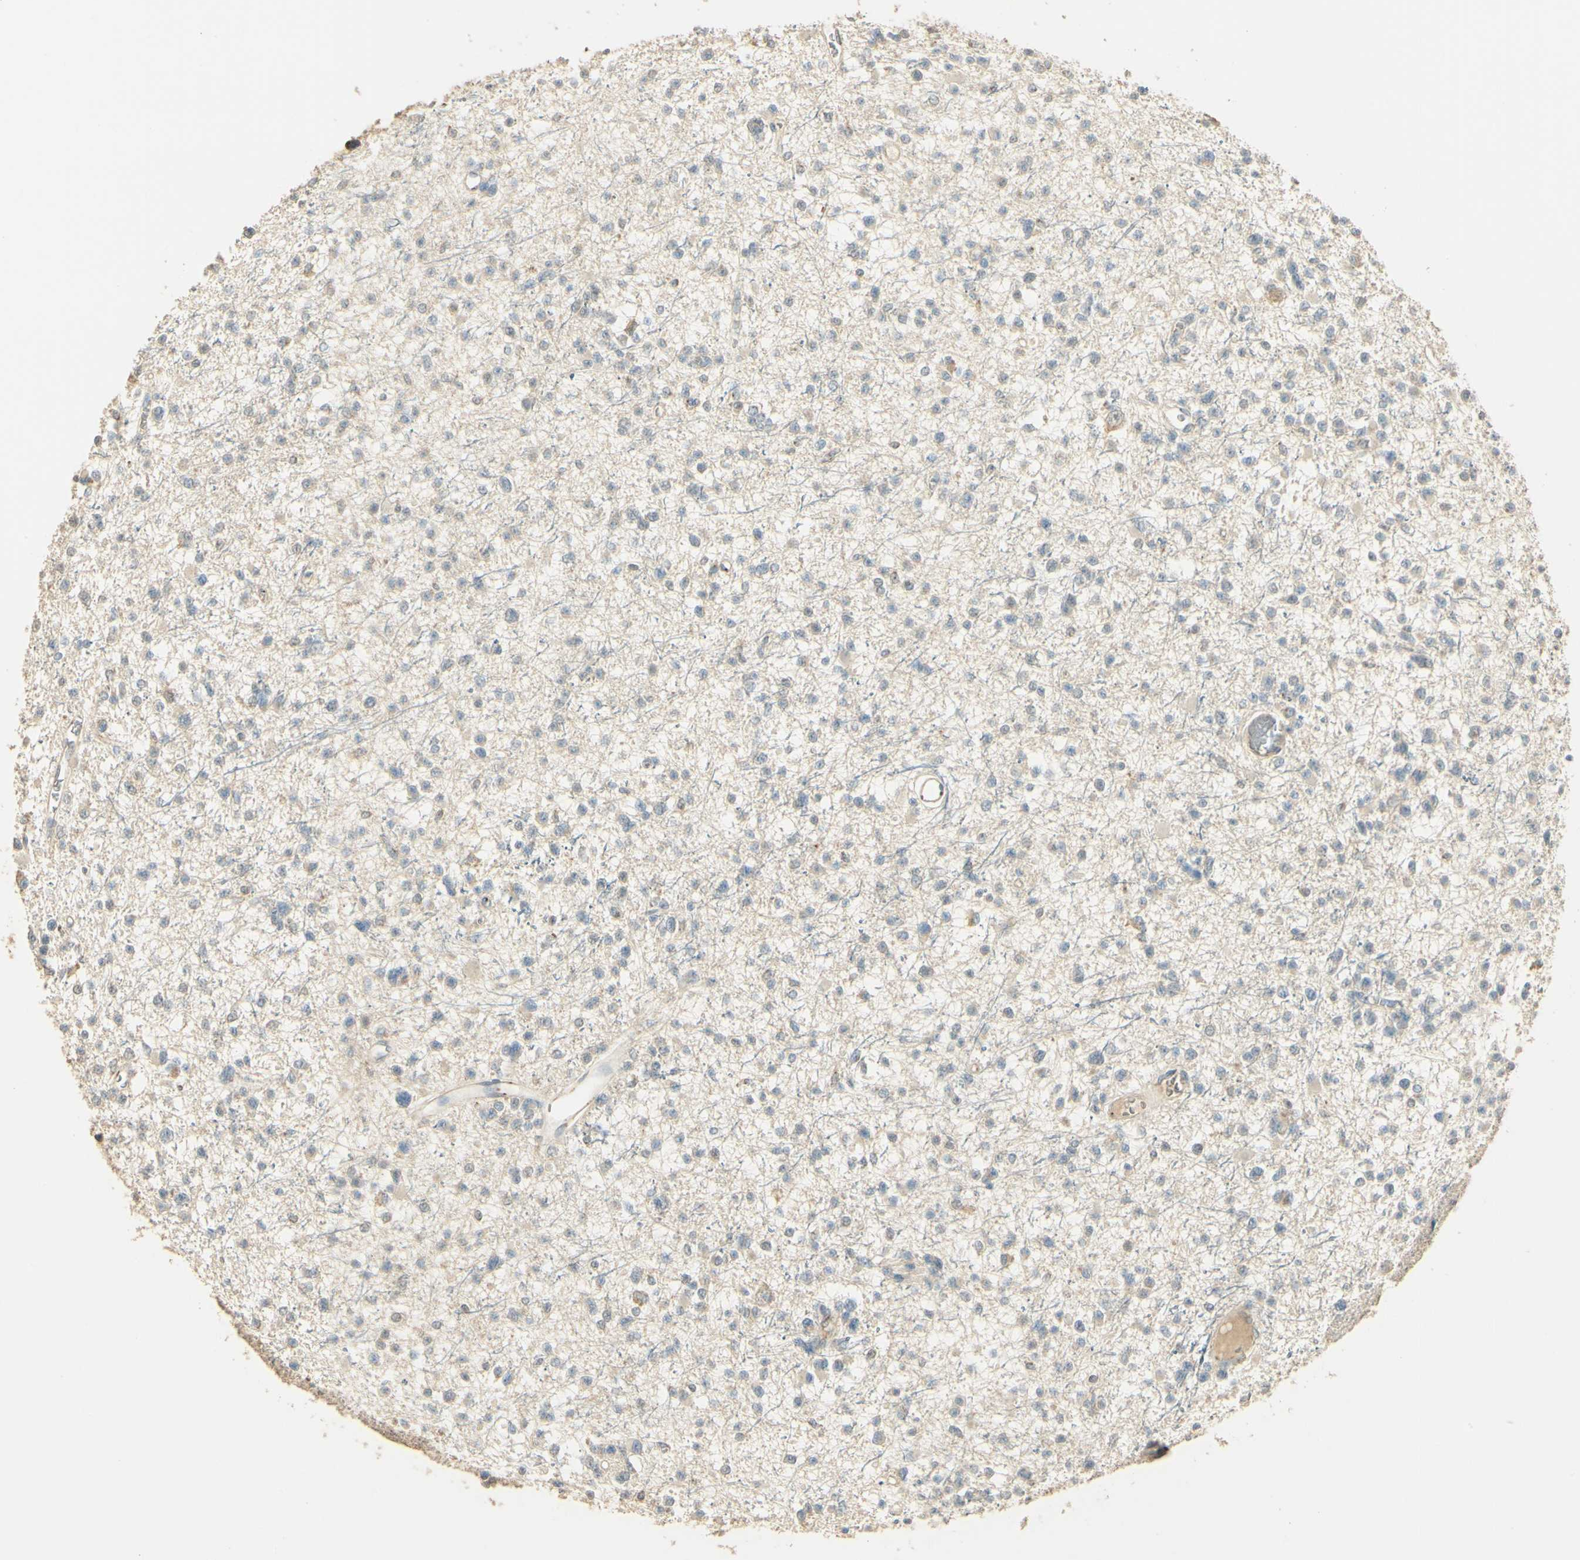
{"staining": {"intensity": "weak", "quantity": "<25%", "location": "cytoplasmic/membranous"}, "tissue": "glioma", "cell_type": "Tumor cells", "image_type": "cancer", "snomed": [{"axis": "morphology", "description": "Glioma, malignant, Low grade"}, {"axis": "topography", "description": "Brain"}], "caption": "The immunohistochemistry (IHC) histopathology image has no significant expression in tumor cells of low-grade glioma (malignant) tissue.", "gene": "UXS1", "patient": {"sex": "female", "age": 22}}